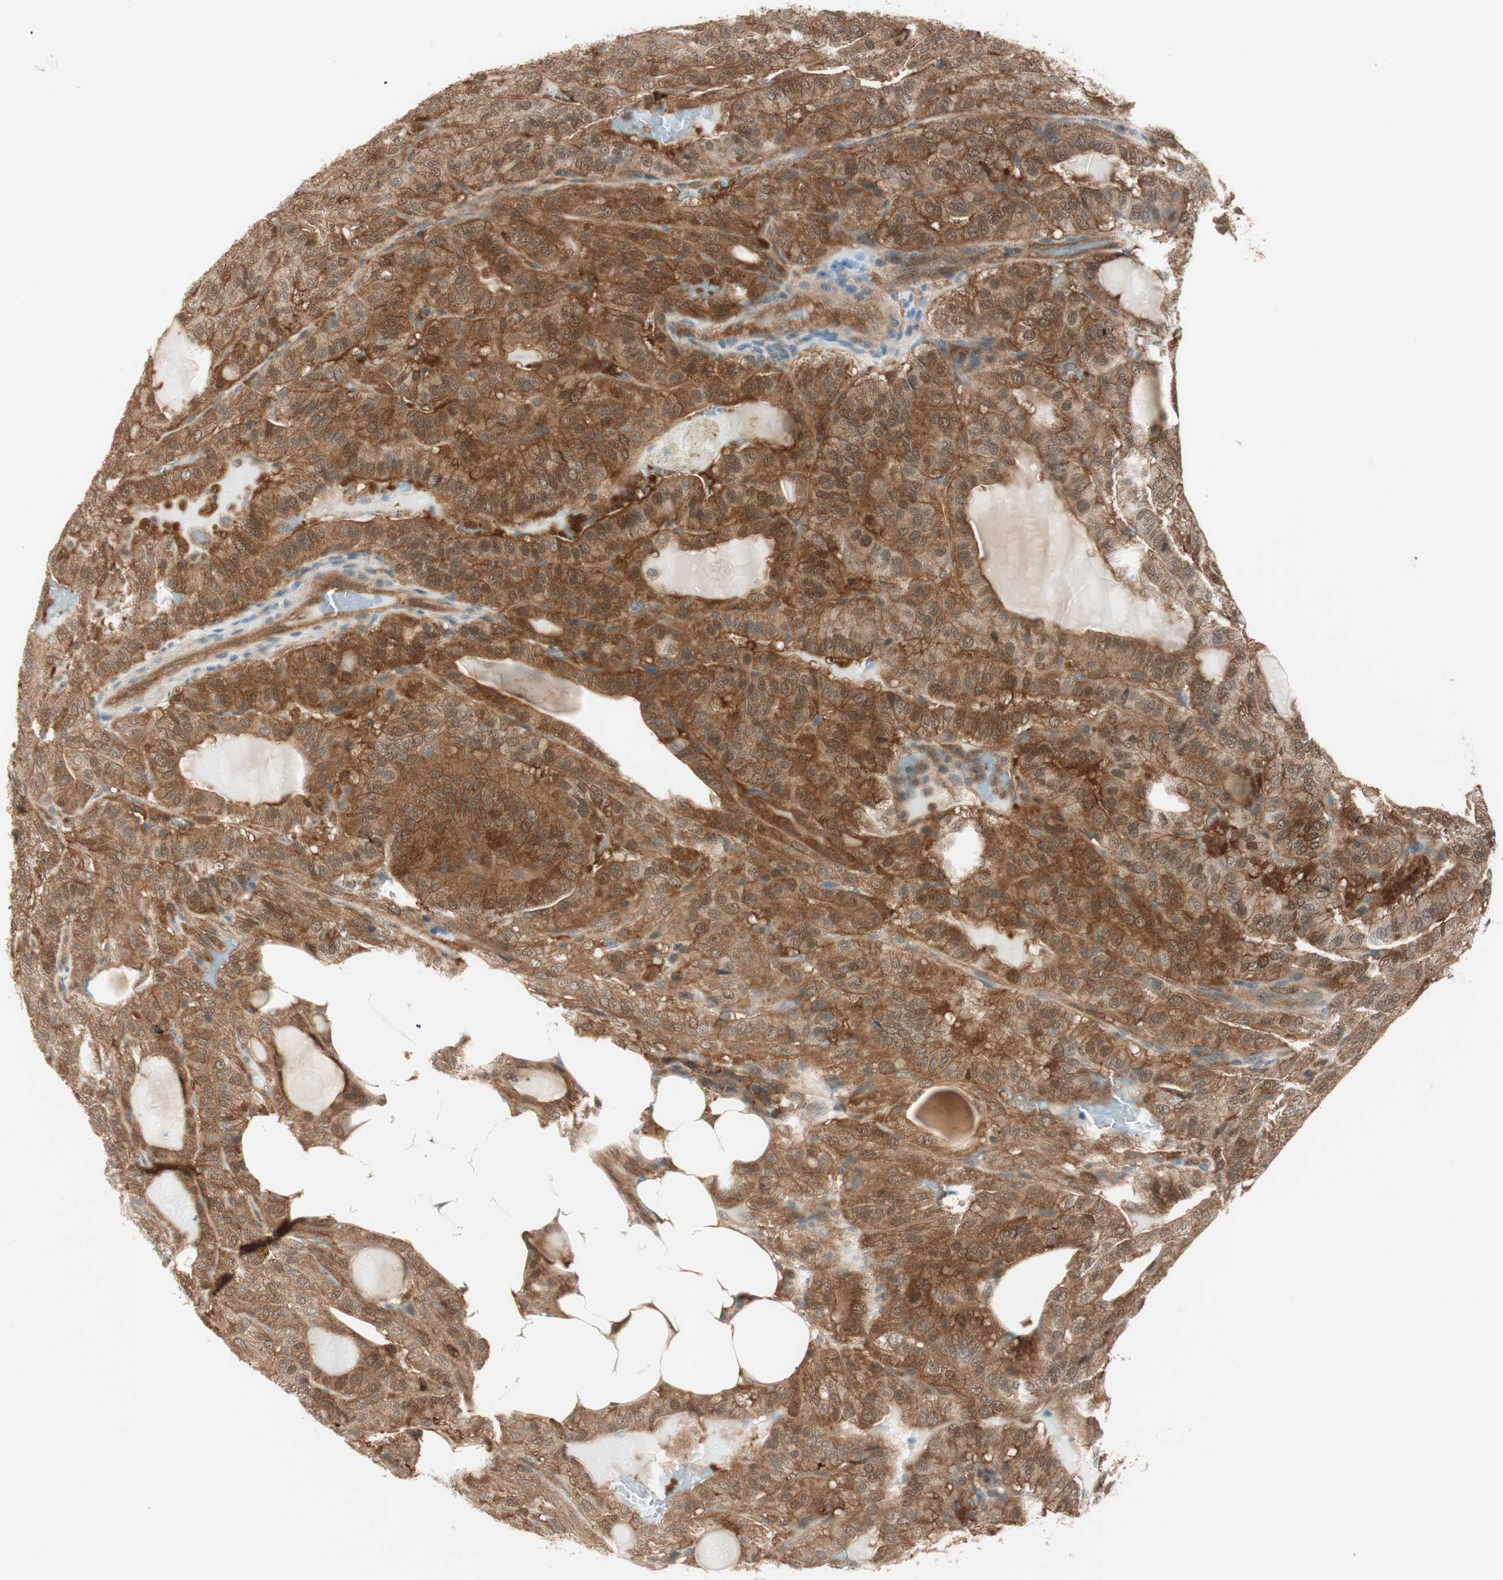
{"staining": {"intensity": "strong", "quantity": ">75%", "location": "cytoplasmic/membranous"}, "tissue": "thyroid cancer", "cell_type": "Tumor cells", "image_type": "cancer", "snomed": [{"axis": "morphology", "description": "Papillary adenocarcinoma, NOS"}, {"axis": "topography", "description": "Thyroid gland"}], "caption": "A micrograph of human papillary adenocarcinoma (thyroid) stained for a protein exhibits strong cytoplasmic/membranous brown staining in tumor cells. The staining was performed using DAB to visualize the protein expression in brown, while the nuclei were stained in blue with hematoxylin (Magnification: 20x).", "gene": "GALT", "patient": {"sex": "male", "age": 77}}